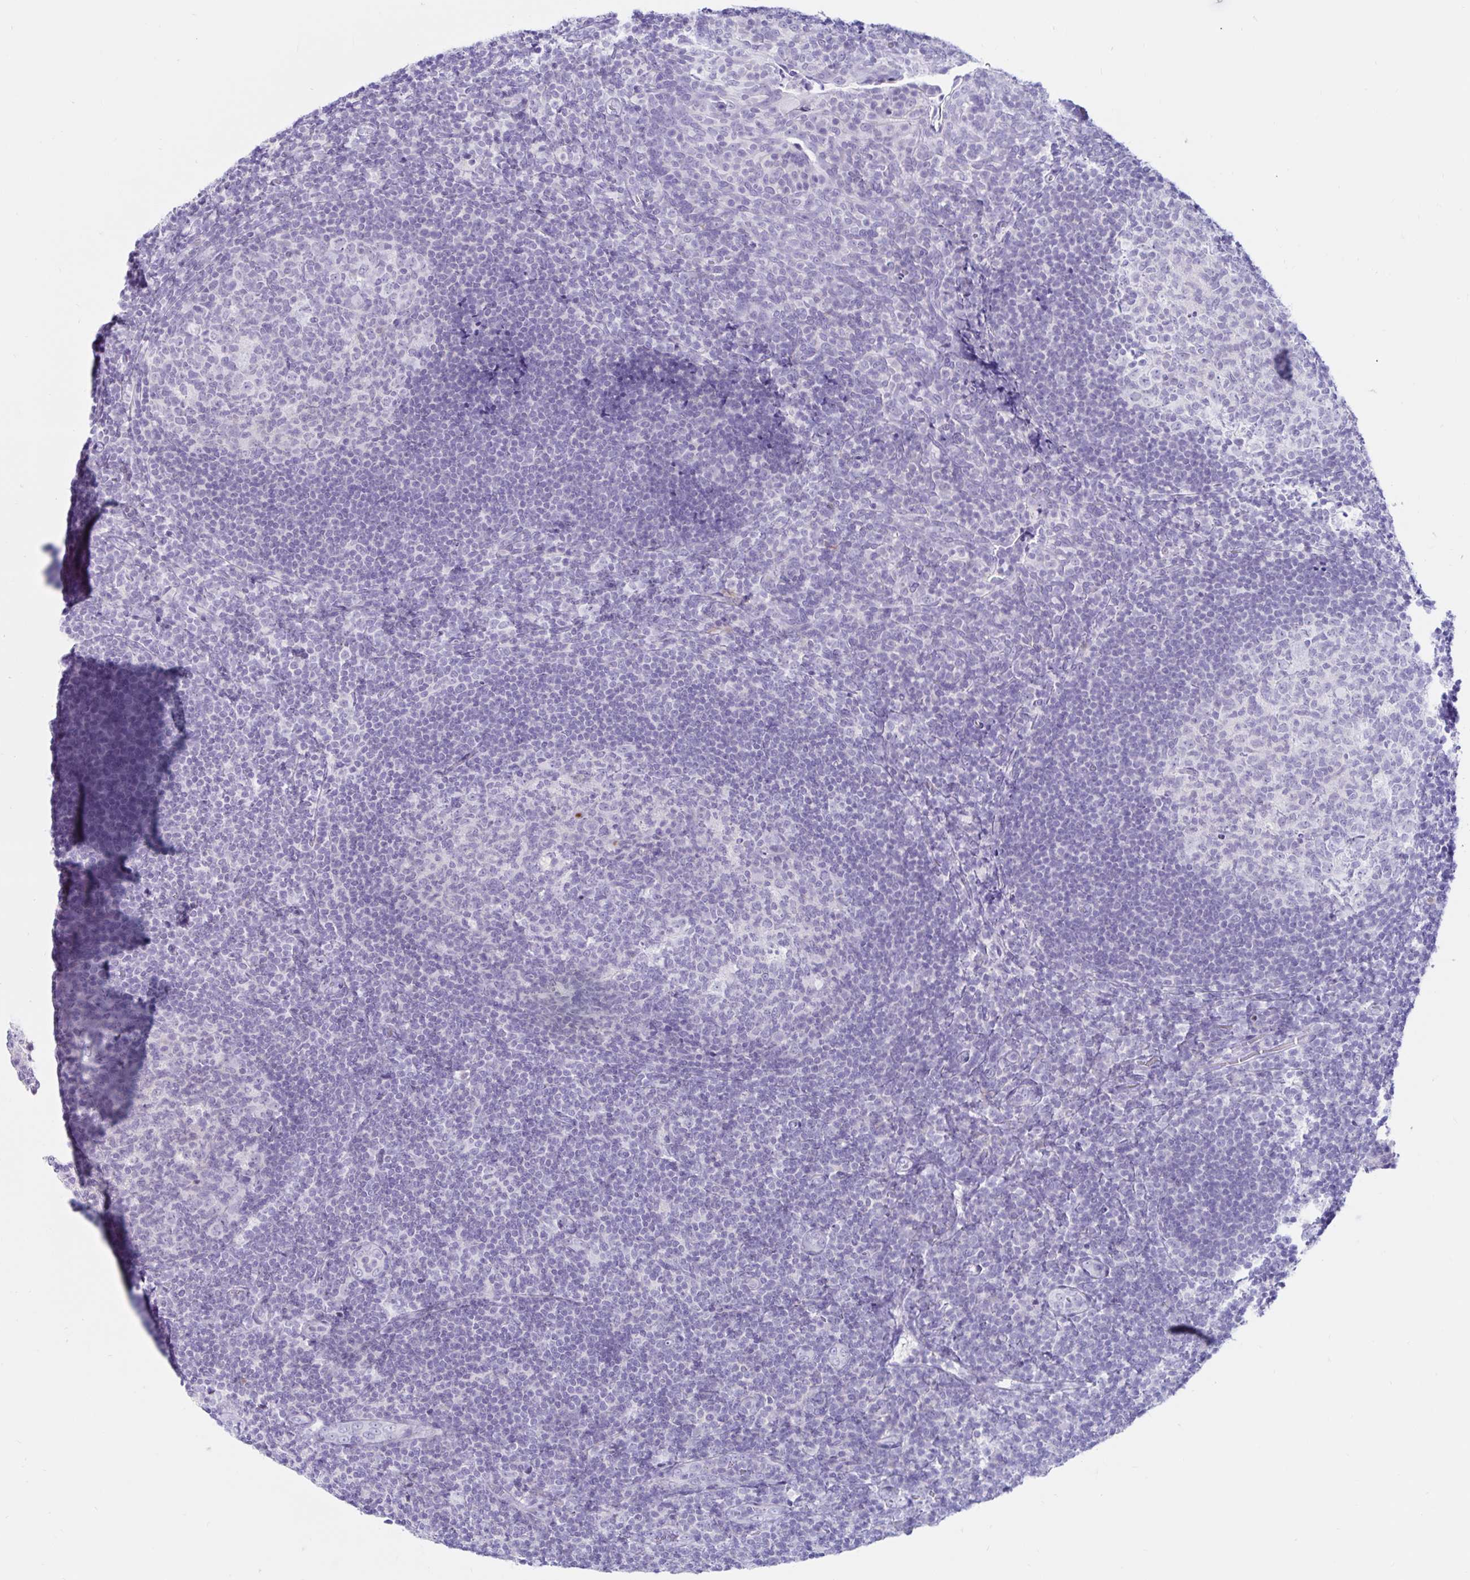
{"staining": {"intensity": "negative", "quantity": "none", "location": "none"}, "tissue": "tonsil", "cell_type": "Germinal center cells", "image_type": "normal", "snomed": [{"axis": "morphology", "description": "Normal tissue, NOS"}, {"axis": "topography", "description": "Tonsil"}], "caption": "Immunohistochemistry (IHC) photomicrograph of normal tonsil: tonsil stained with DAB (3,3'-diaminobenzidine) shows no significant protein staining in germinal center cells. The staining is performed using DAB (3,3'-diaminobenzidine) brown chromogen with nuclei counter-stained in using hematoxylin.", "gene": "BEST1", "patient": {"sex": "male", "age": 17}}